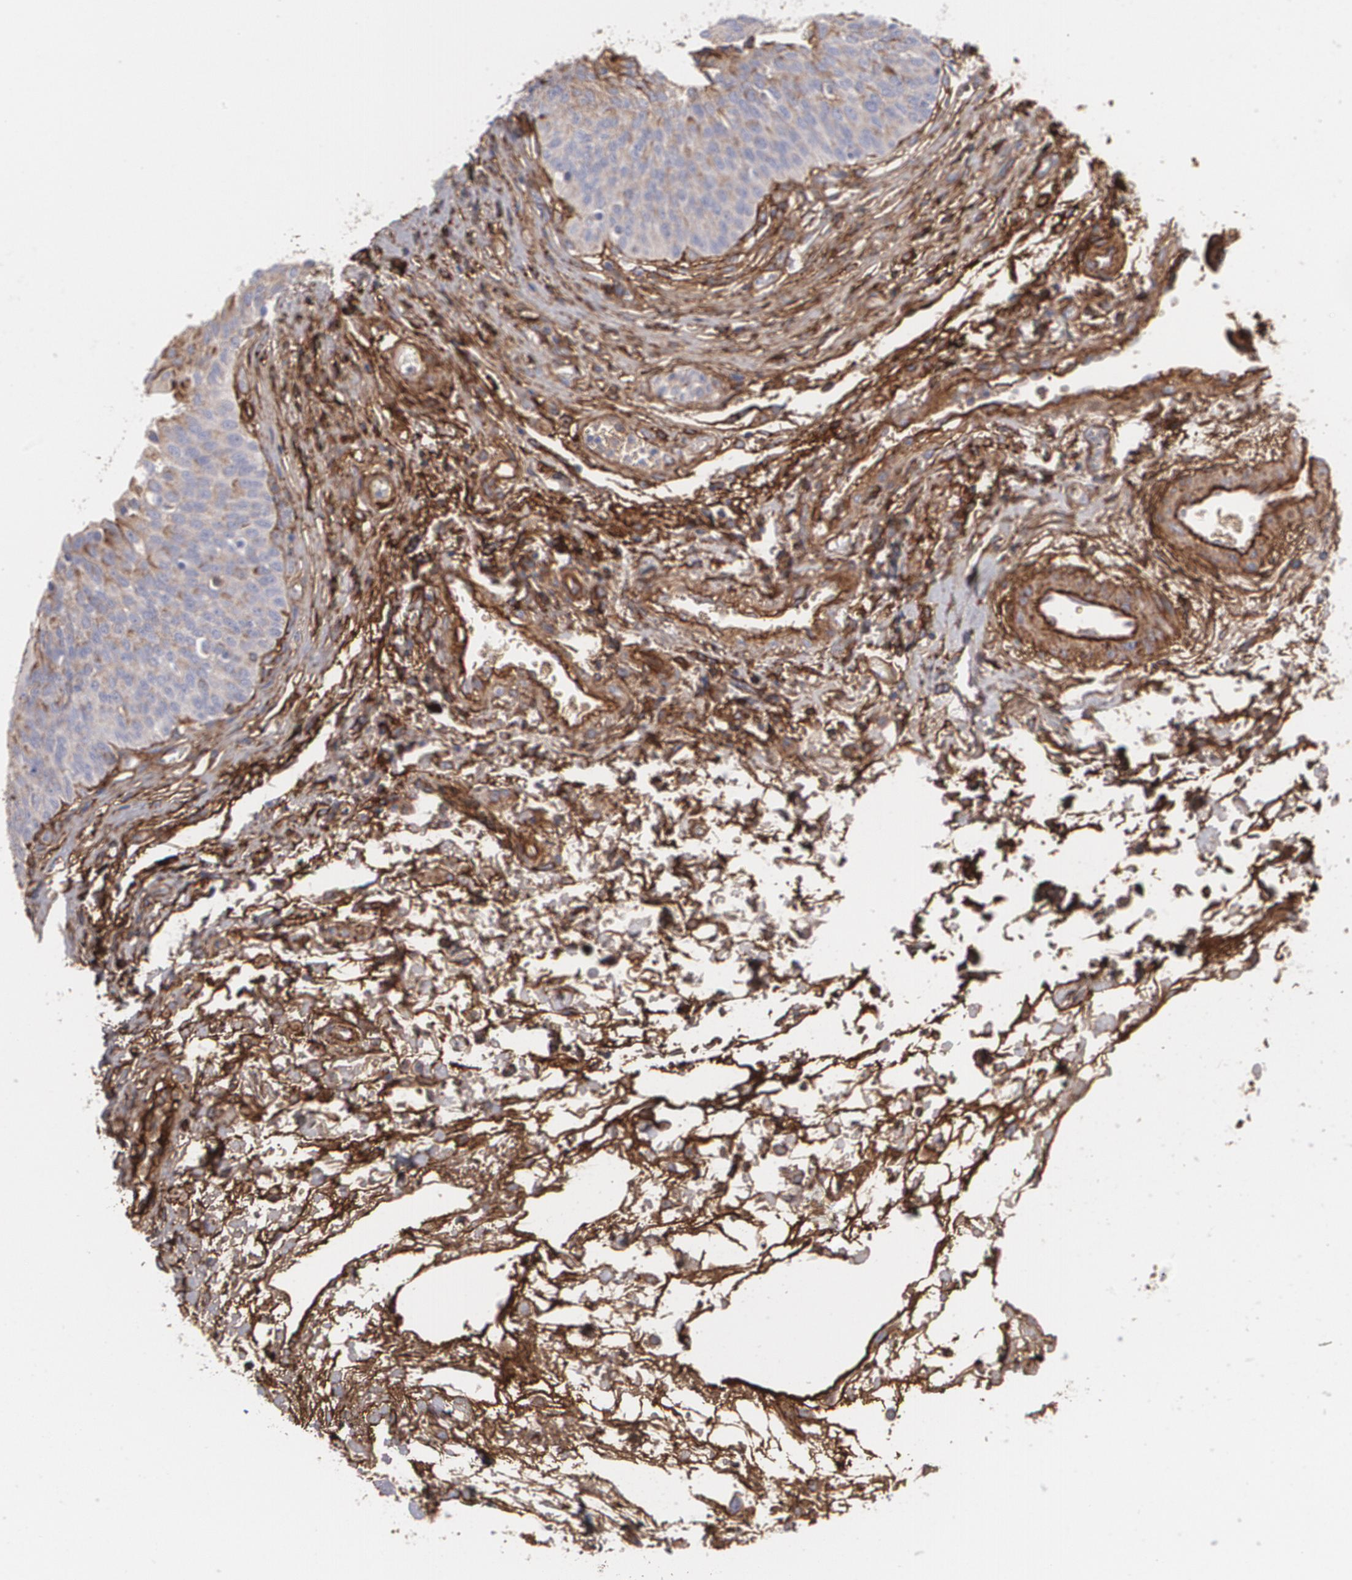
{"staining": {"intensity": "strong", "quantity": ">75%", "location": "cytoplasmic/membranous"}, "tissue": "urinary bladder", "cell_type": "Urothelial cells", "image_type": "normal", "snomed": [{"axis": "morphology", "description": "Normal tissue, NOS"}, {"axis": "topography", "description": "Smooth muscle"}, {"axis": "topography", "description": "Urinary bladder"}], "caption": "This micrograph shows immunohistochemistry staining of unremarkable human urinary bladder, with high strong cytoplasmic/membranous expression in approximately >75% of urothelial cells.", "gene": "FBLN1", "patient": {"sex": "male", "age": 35}}